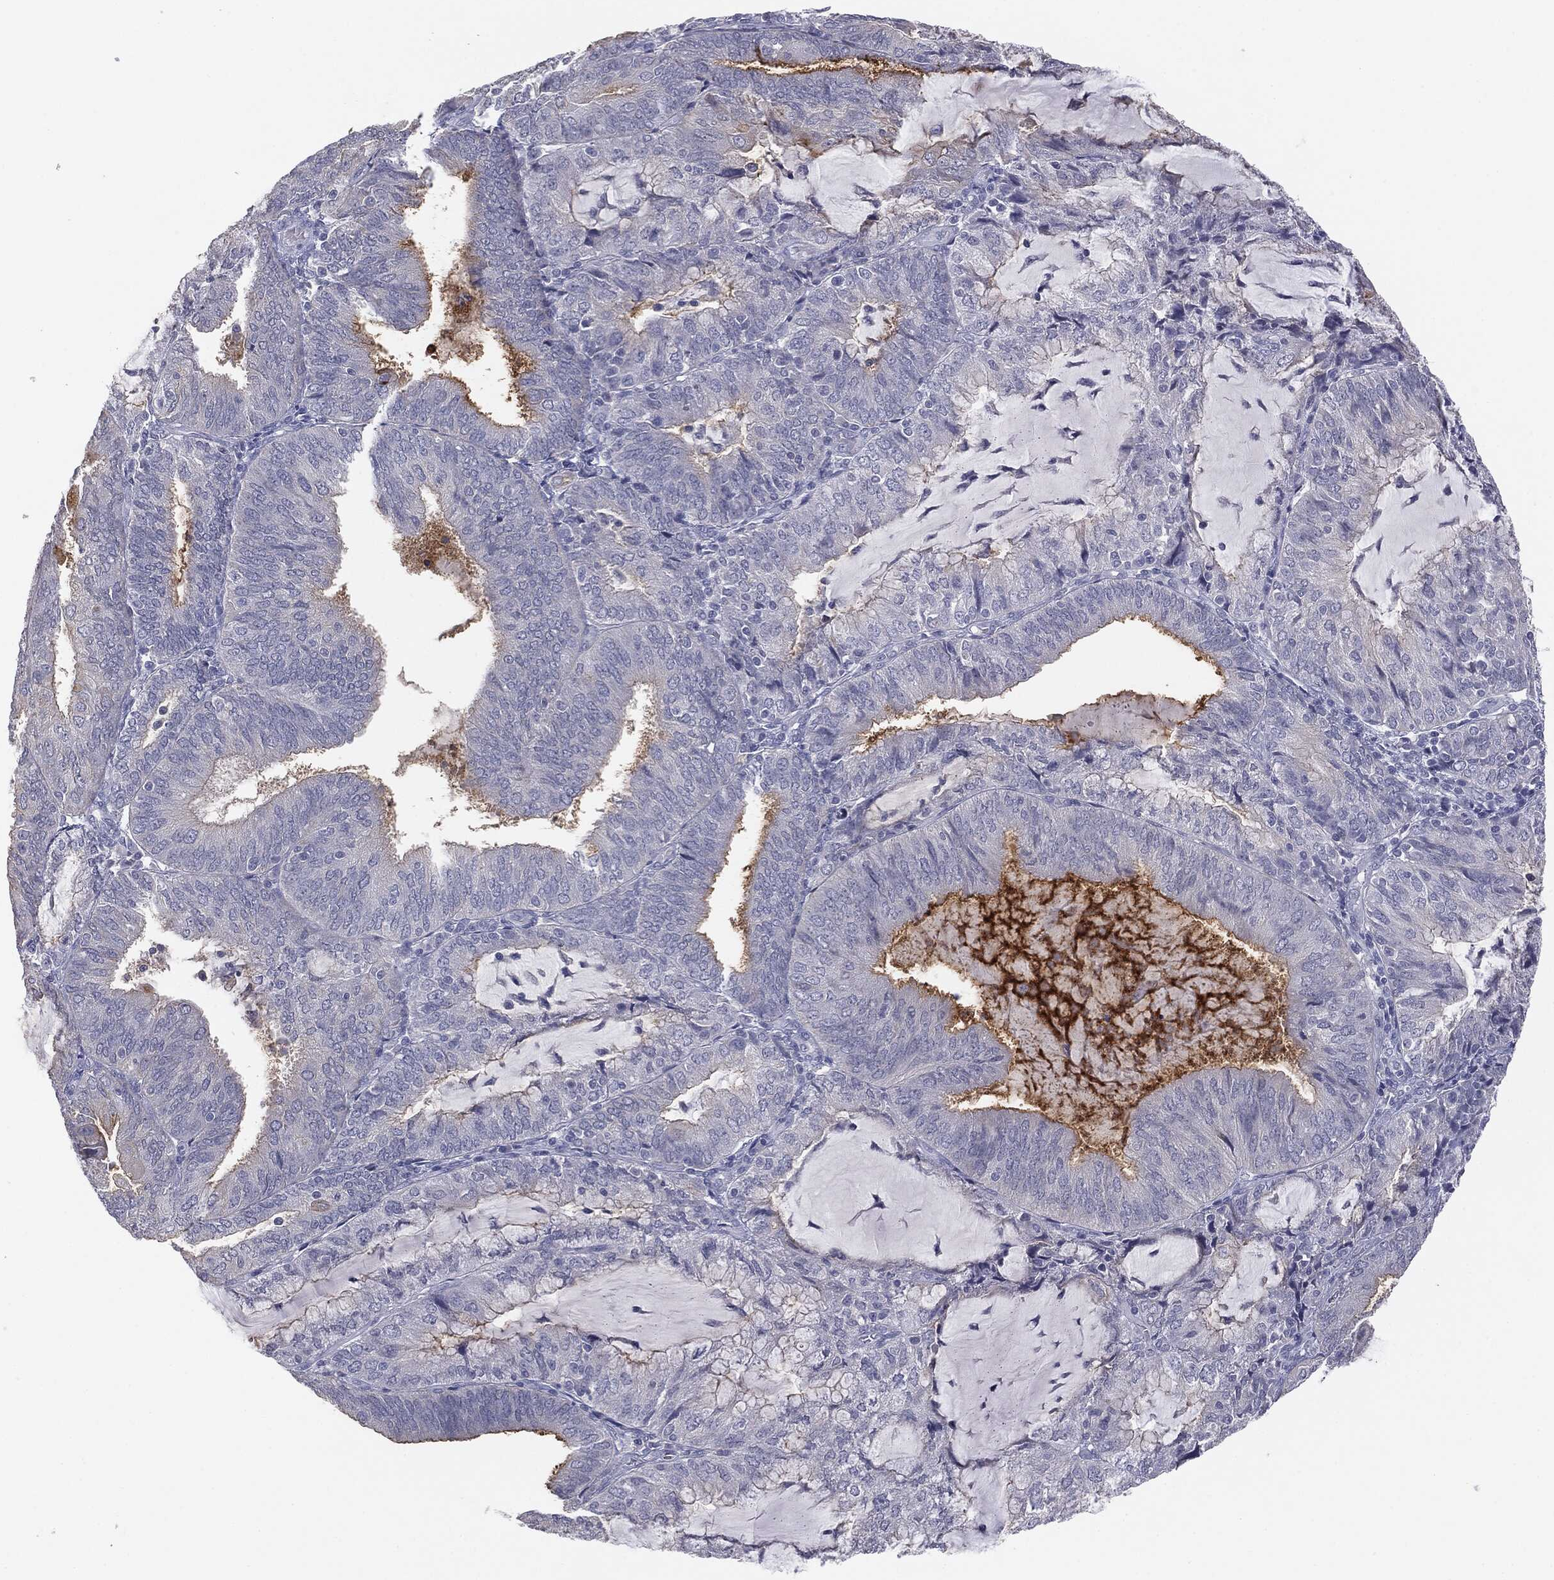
{"staining": {"intensity": "negative", "quantity": "none", "location": "none"}, "tissue": "endometrial cancer", "cell_type": "Tumor cells", "image_type": "cancer", "snomed": [{"axis": "morphology", "description": "Adenocarcinoma, NOS"}, {"axis": "topography", "description": "Endometrium"}], "caption": "A histopathology image of human adenocarcinoma (endometrial) is negative for staining in tumor cells.", "gene": "MUC1", "patient": {"sex": "female", "age": 81}}